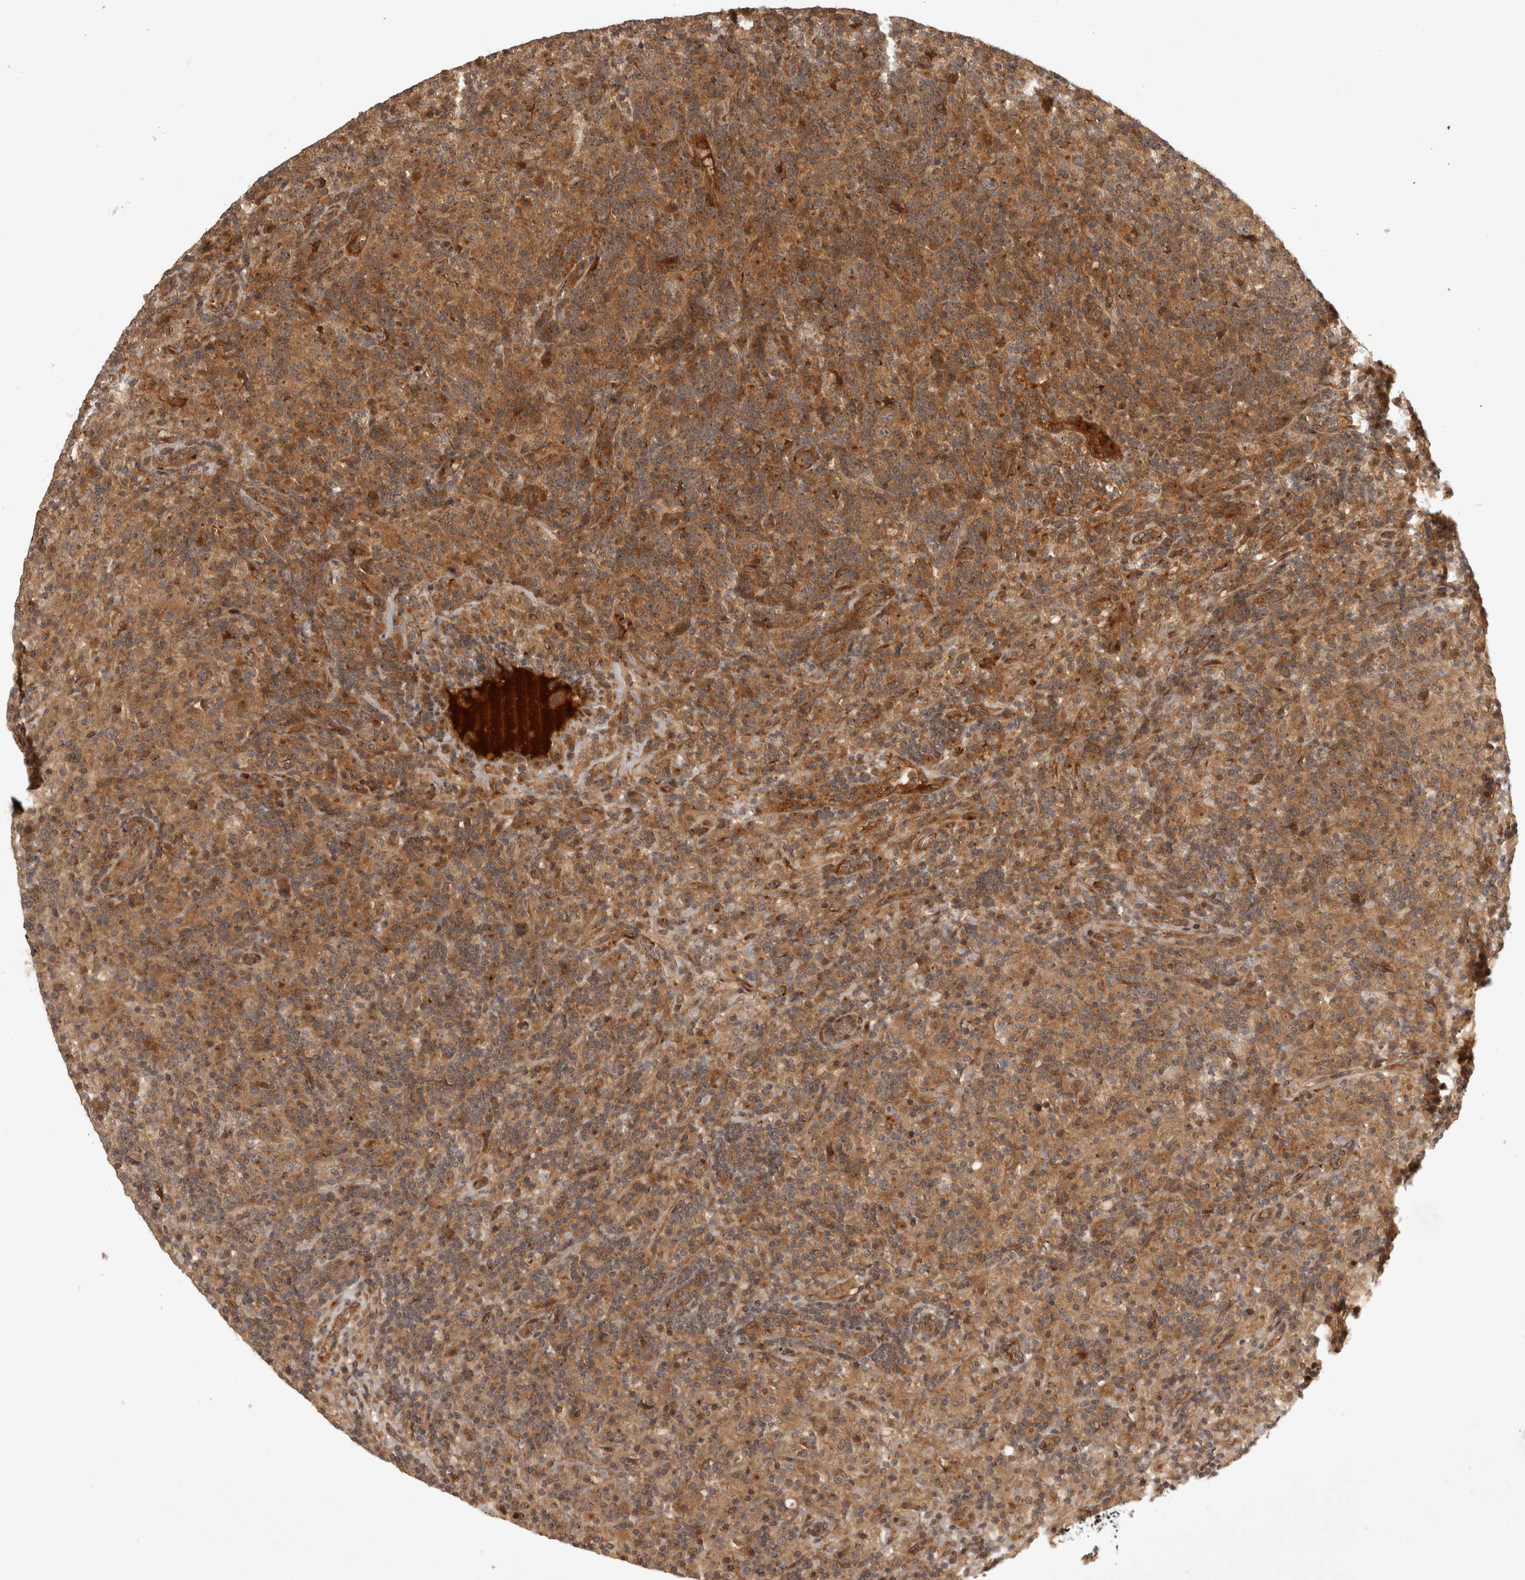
{"staining": {"intensity": "weak", "quantity": ">75%", "location": "cytoplasmic/membranous"}, "tissue": "lymphoma", "cell_type": "Tumor cells", "image_type": "cancer", "snomed": [{"axis": "morphology", "description": "Hodgkin's disease, NOS"}, {"axis": "topography", "description": "Lymph node"}], "caption": "The photomicrograph reveals immunohistochemical staining of Hodgkin's disease. There is weak cytoplasmic/membranous expression is present in approximately >75% of tumor cells.", "gene": "CAMSAP2", "patient": {"sex": "male", "age": 70}}